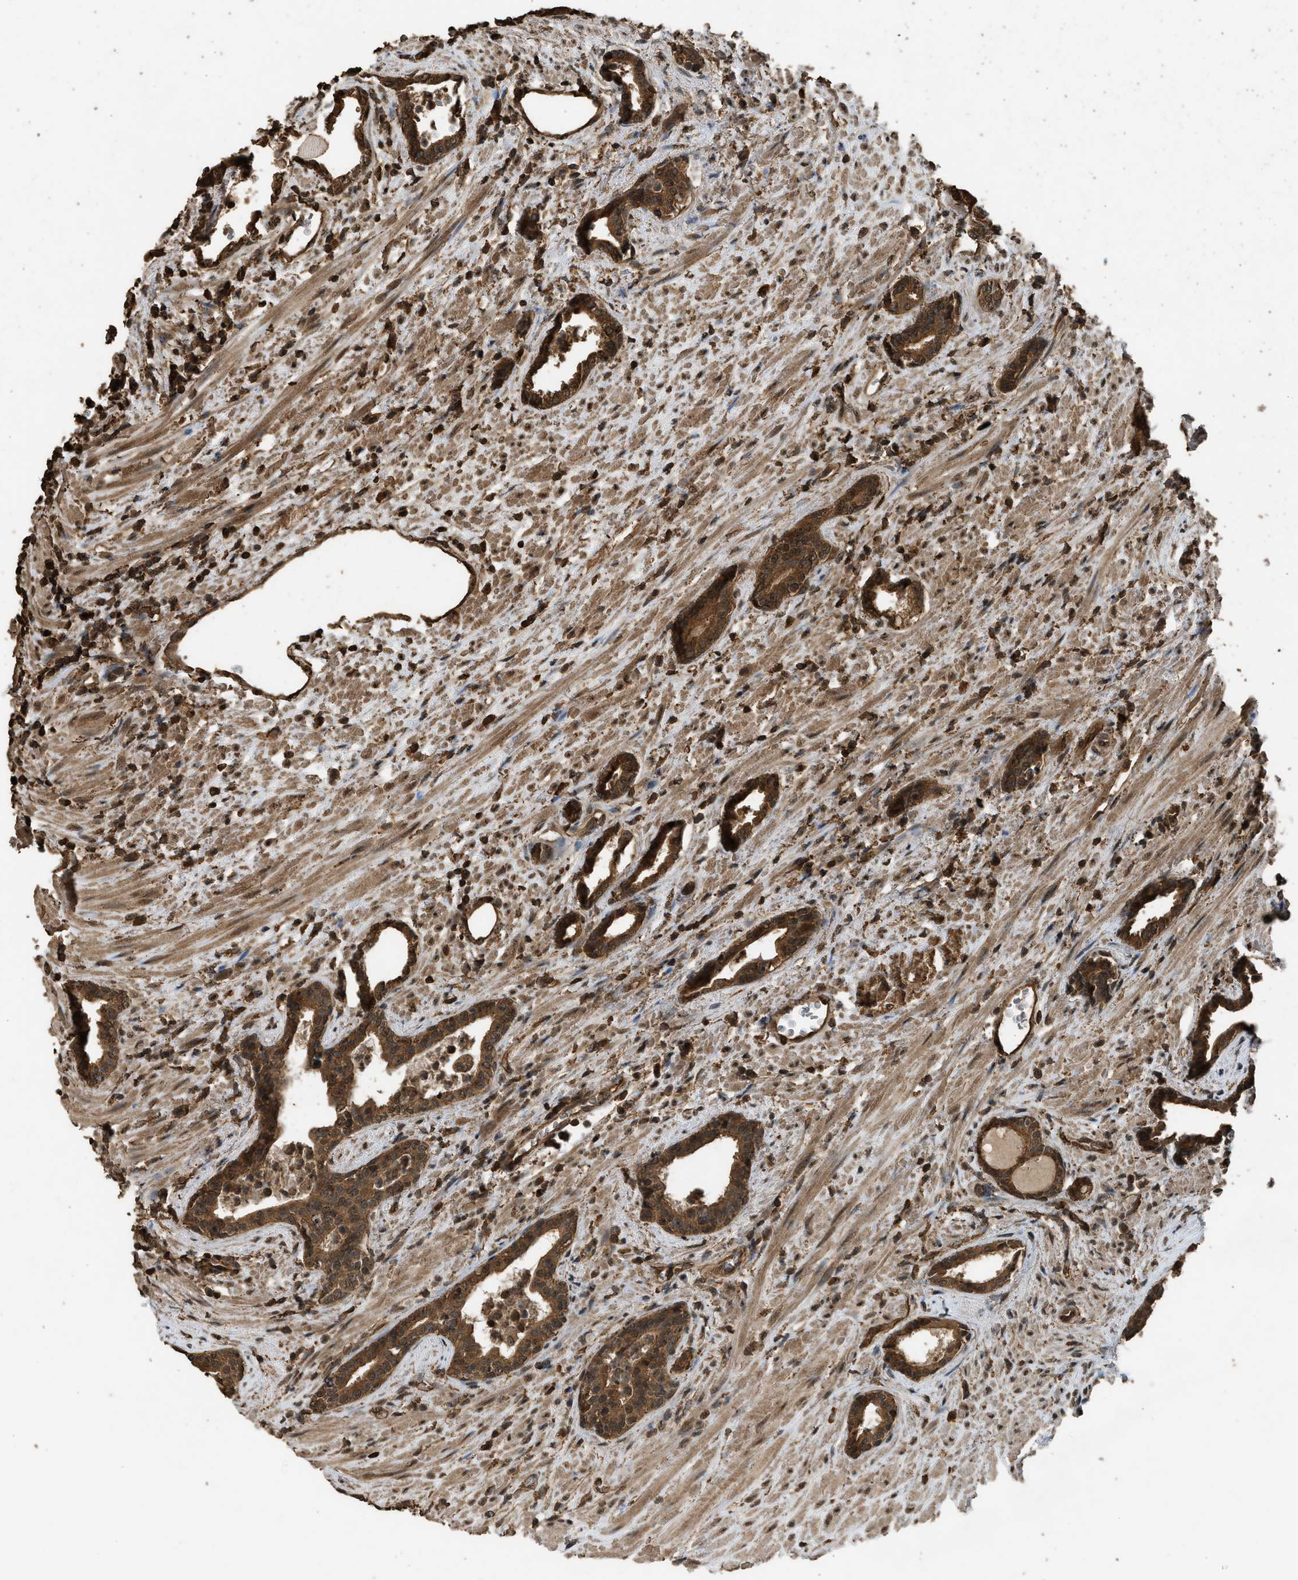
{"staining": {"intensity": "strong", "quantity": ">75%", "location": "cytoplasmic/membranous"}, "tissue": "prostate cancer", "cell_type": "Tumor cells", "image_type": "cancer", "snomed": [{"axis": "morphology", "description": "Adenocarcinoma, High grade"}, {"axis": "topography", "description": "Prostate"}], "caption": "Strong cytoplasmic/membranous staining for a protein is appreciated in approximately >75% of tumor cells of prostate high-grade adenocarcinoma using immunohistochemistry.", "gene": "MYBL2", "patient": {"sex": "male", "age": 71}}